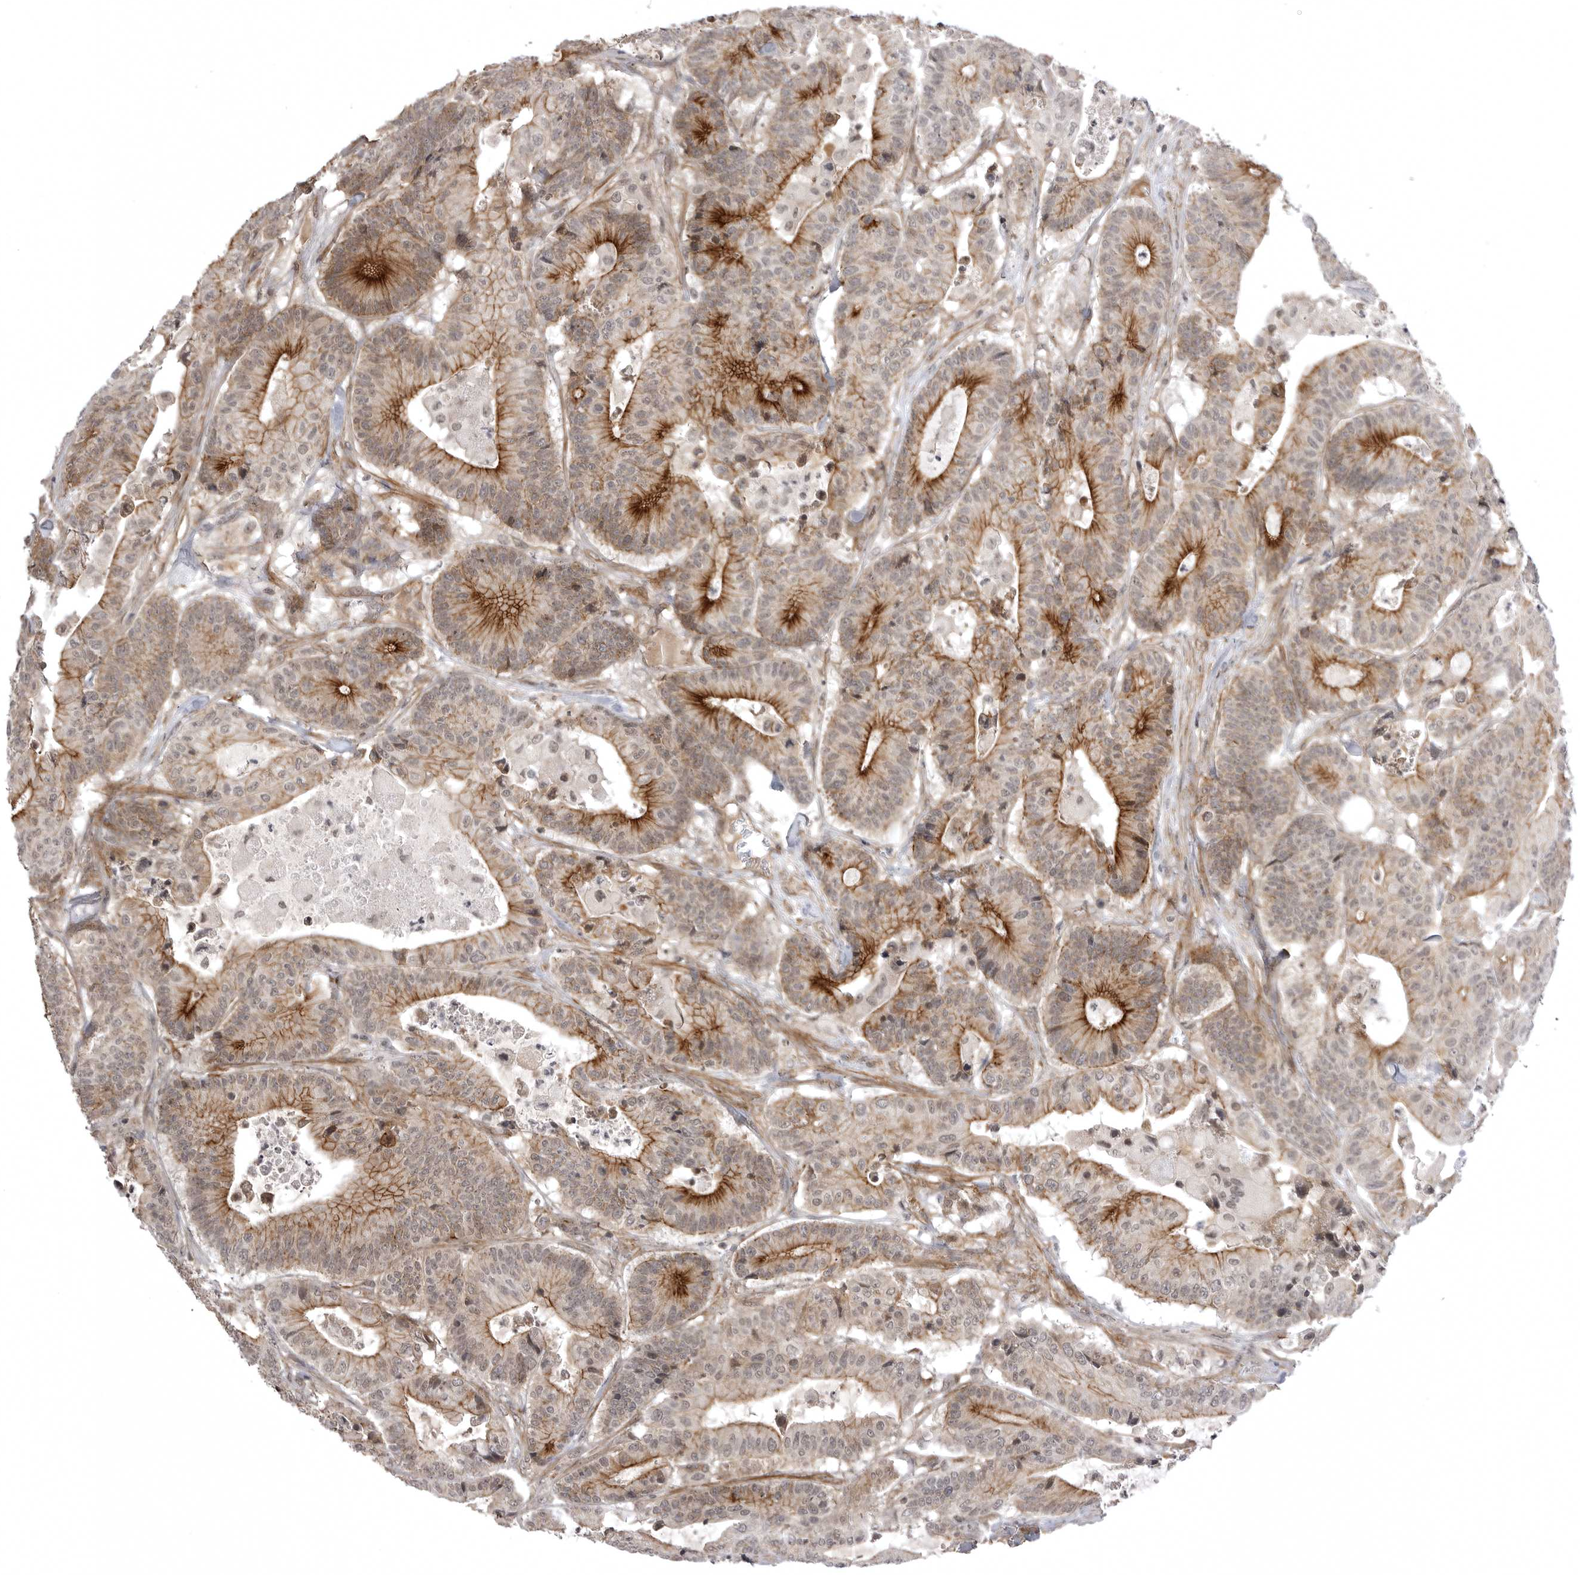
{"staining": {"intensity": "strong", "quantity": "25%-75%", "location": "cytoplasmic/membranous"}, "tissue": "colorectal cancer", "cell_type": "Tumor cells", "image_type": "cancer", "snomed": [{"axis": "morphology", "description": "Adenocarcinoma, NOS"}, {"axis": "topography", "description": "Colon"}], "caption": "There is high levels of strong cytoplasmic/membranous positivity in tumor cells of colorectal cancer (adenocarcinoma), as demonstrated by immunohistochemical staining (brown color).", "gene": "SORBS1", "patient": {"sex": "female", "age": 84}}